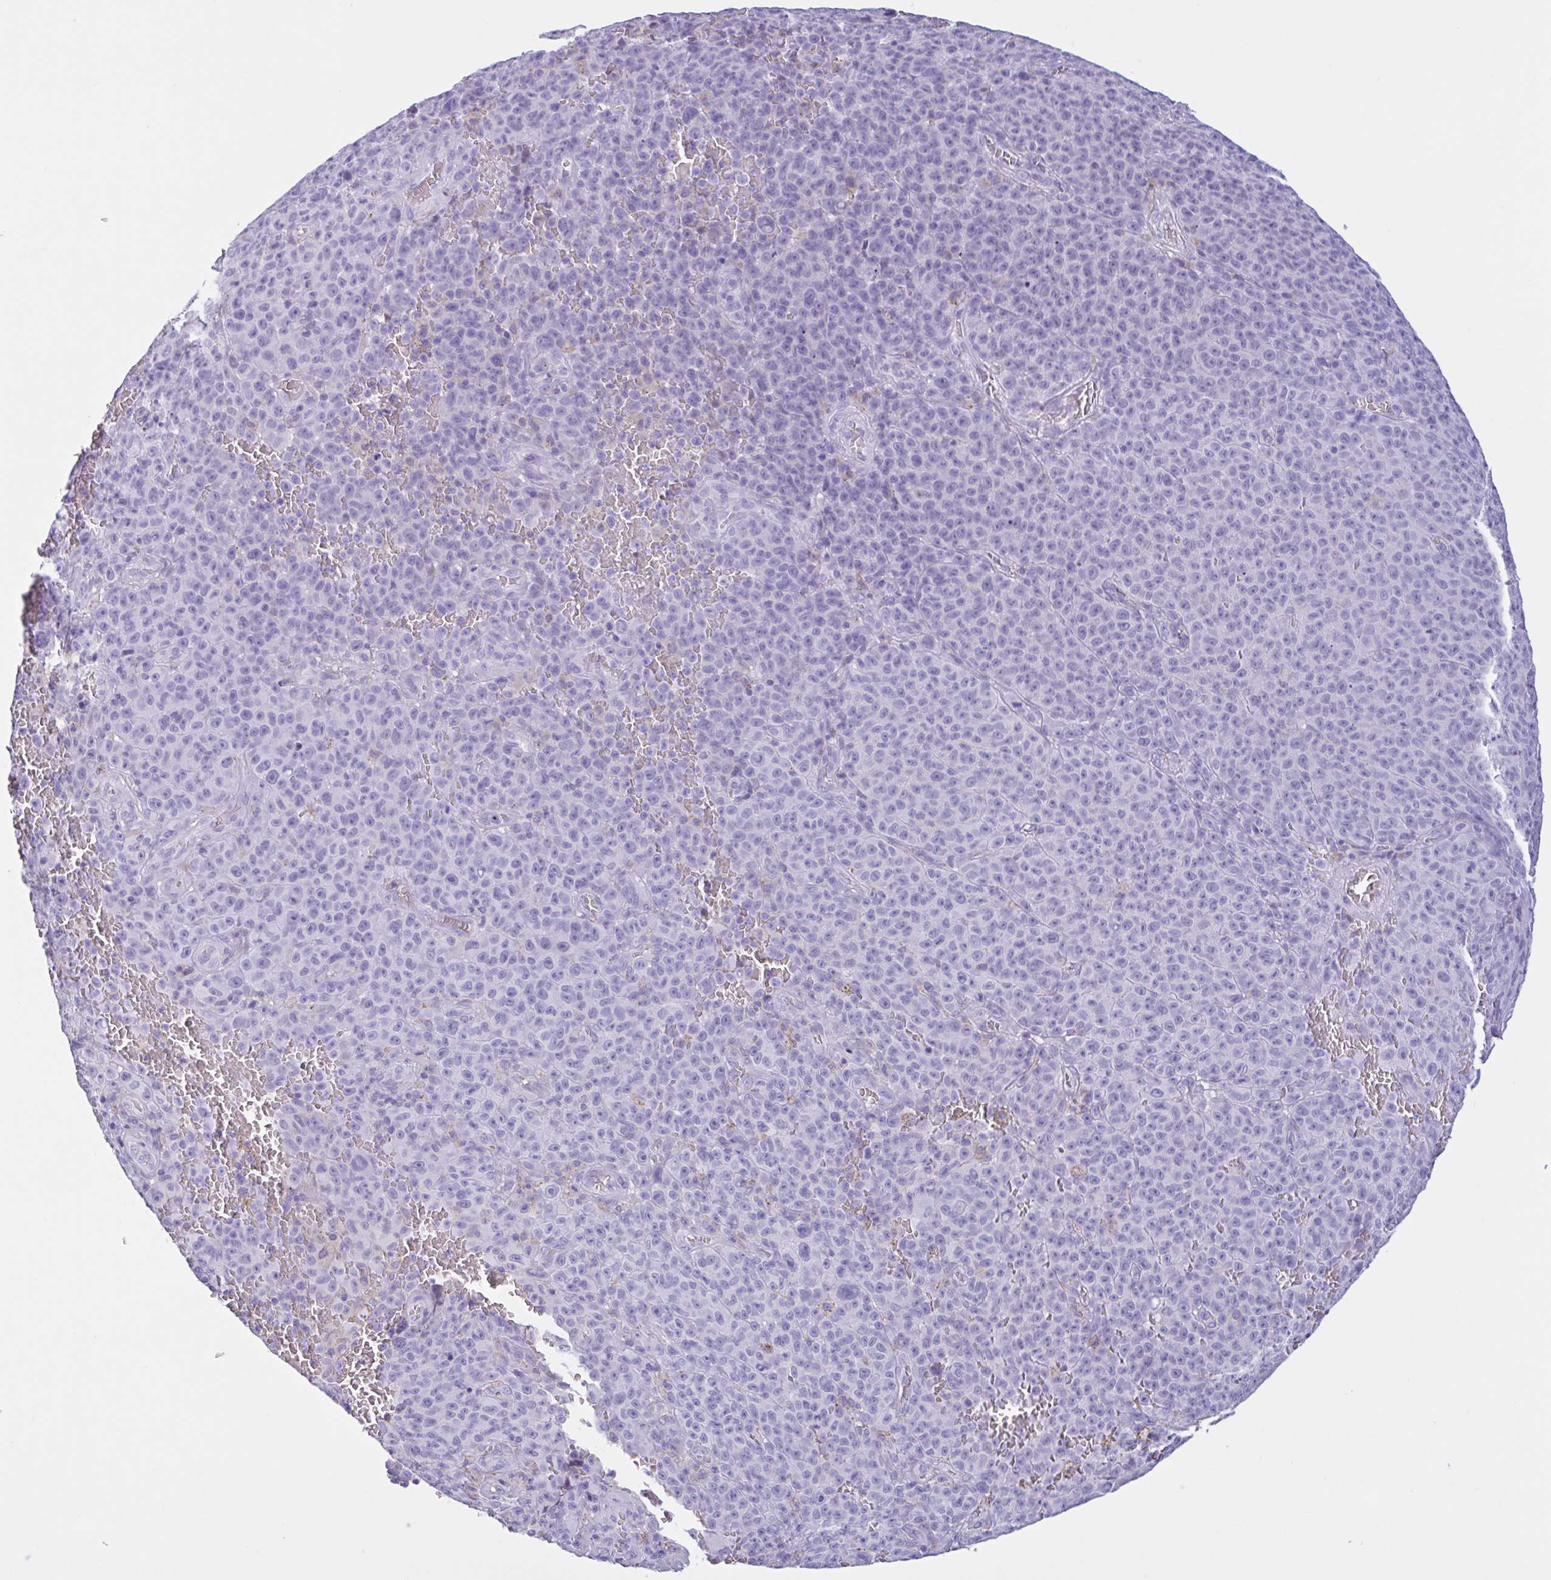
{"staining": {"intensity": "negative", "quantity": "none", "location": "none"}, "tissue": "melanoma", "cell_type": "Tumor cells", "image_type": "cancer", "snomed": [{"axis": "morphology", "description": "Malignant melanoma, NOS"}, {"axis": "topography", "description": "Skin"}], "caption": "Human melanoma stained for a protein using immunohistochemistry (IHC) demonstrates no positivity in tumor cells.", "gene": "LARGE2", "patient": {"sex": "female", "age": 82}}